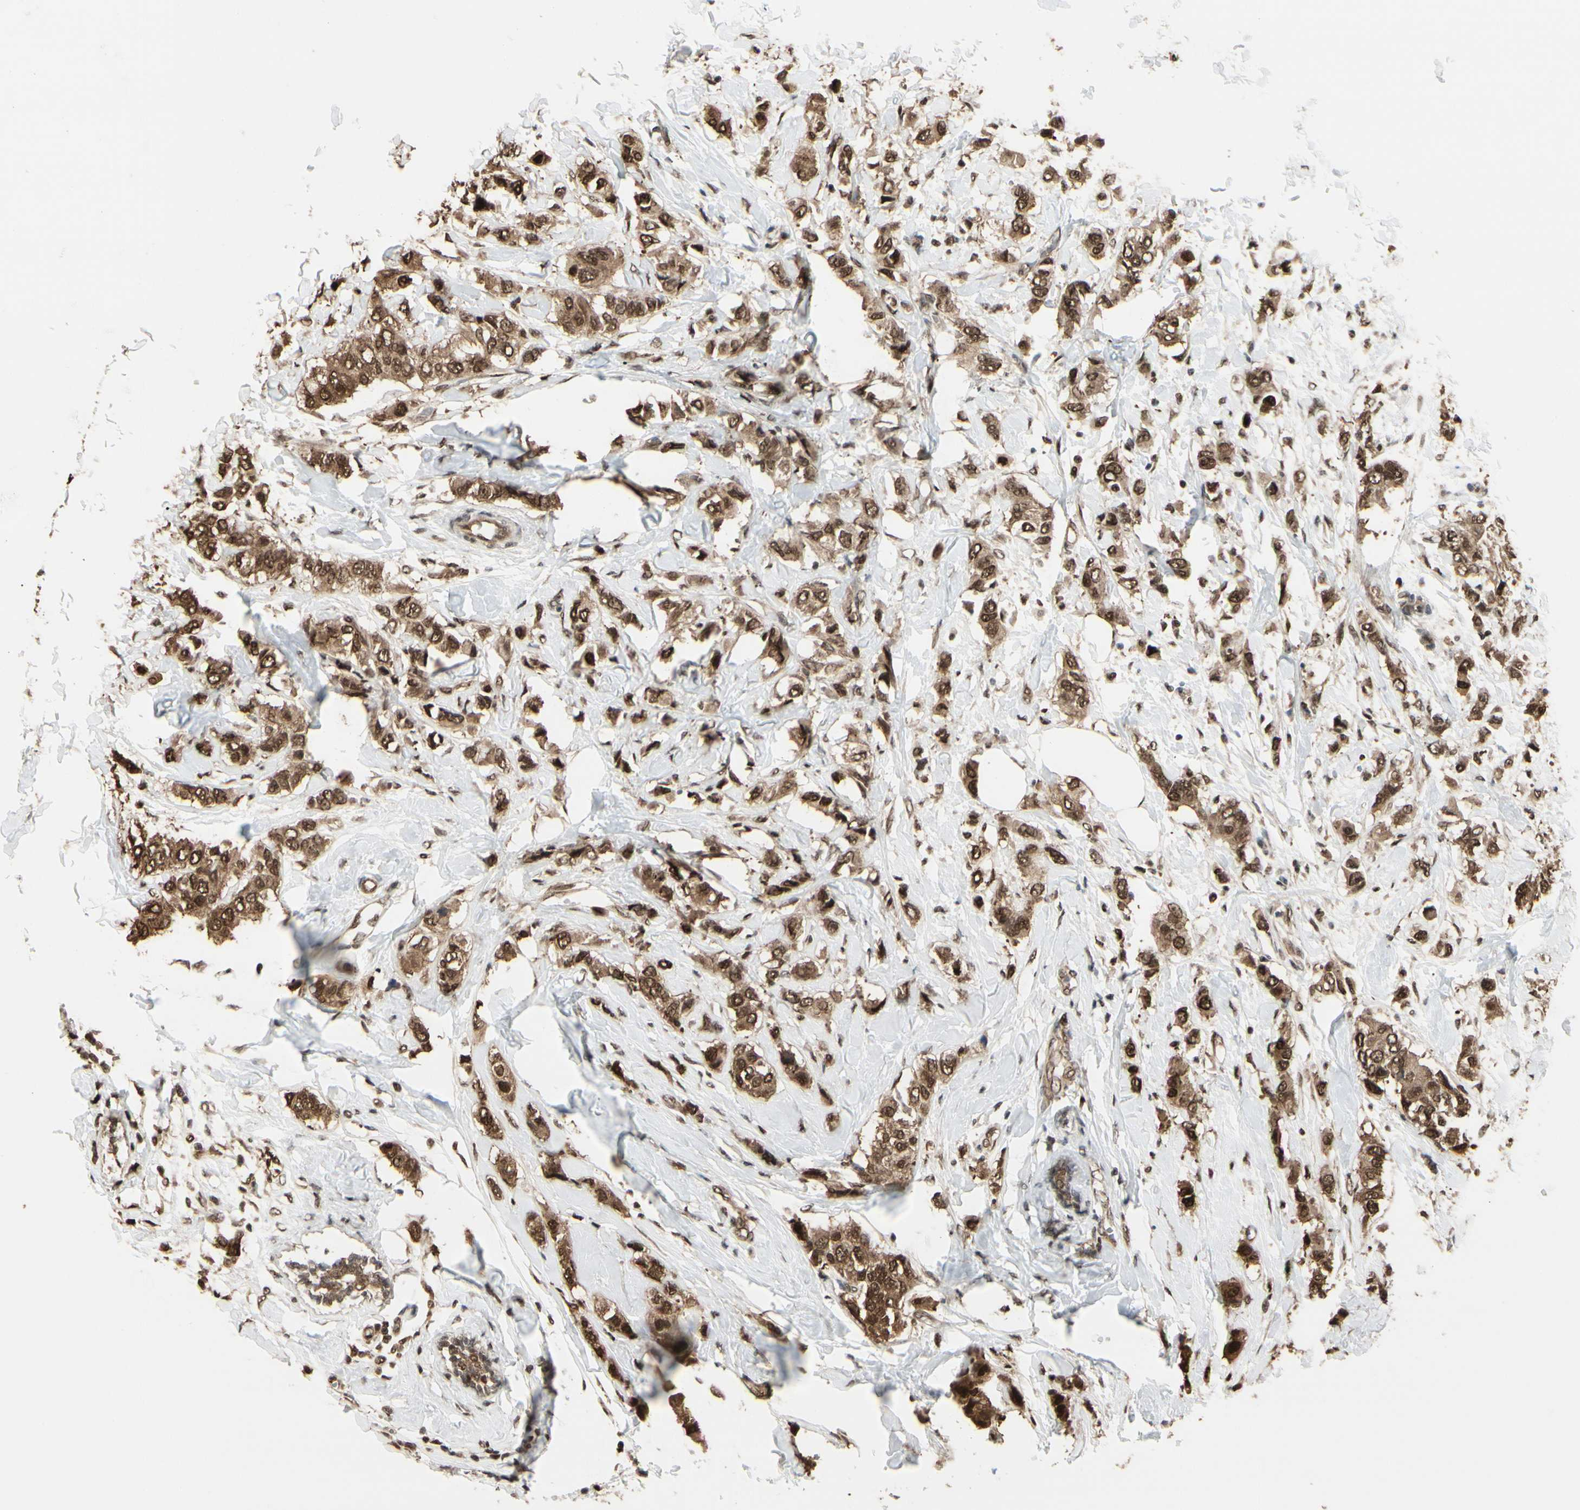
{"staining": {"intensity": "moderate", "quantity": ">75%", "location": "cytoplasmic/membranous,nuclear"}, "tissue": "breast cancer", "cell_type": "Tumor cells", "image_type": "cancer", "snomed": [{"axis": "morphology", "description": "Duct carcinoma"}, {"axis": "topography", "description": "Breast"}], "caption": "Intraductal carcinoma (breast) stained with a brown dye demonstrates moderate cytoplasmic/membranous and nuclear positive positivity in about >75% of tumor cells.", "gene": "HSF1", "patient": {"sex": "female", "age": 50}}